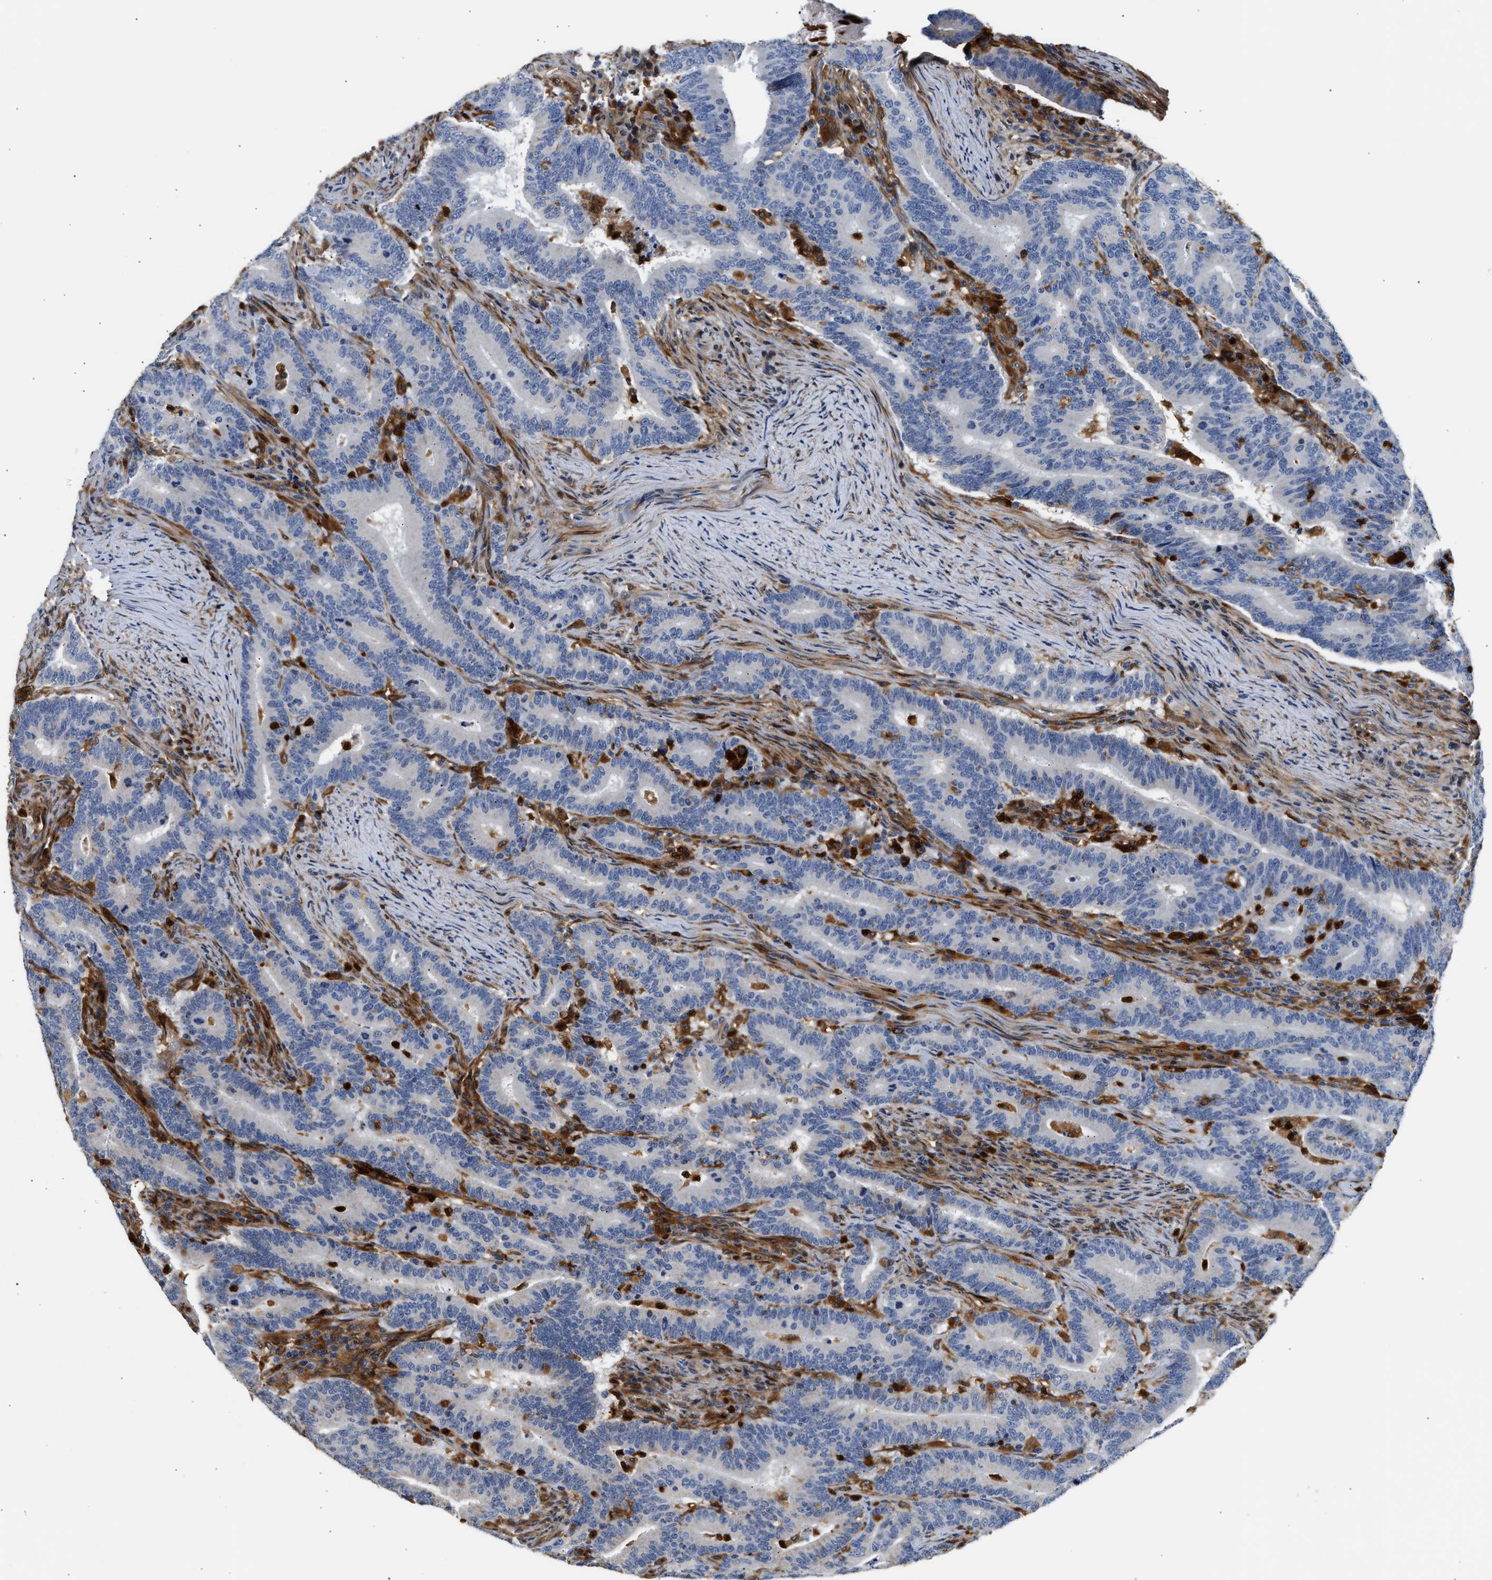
{"staining": {"intensity": "negative", "quantity": "none", "location": "none"}, "tissue": "colorectal cancer", "cell_type": "Tumor cells", "image_type": "cancer", "snomed": [{"axis": "morphology", "description": "Adenocarcinoma, NOS"}, {"axis": "topography", "description": "Colon"}], "caption": "Colorectal cancer was stained to show a protein in brown. There is no significant positivity in tumor cells.", "gene": "RAB31", "patient": {"sex": "female", "age": 66}}